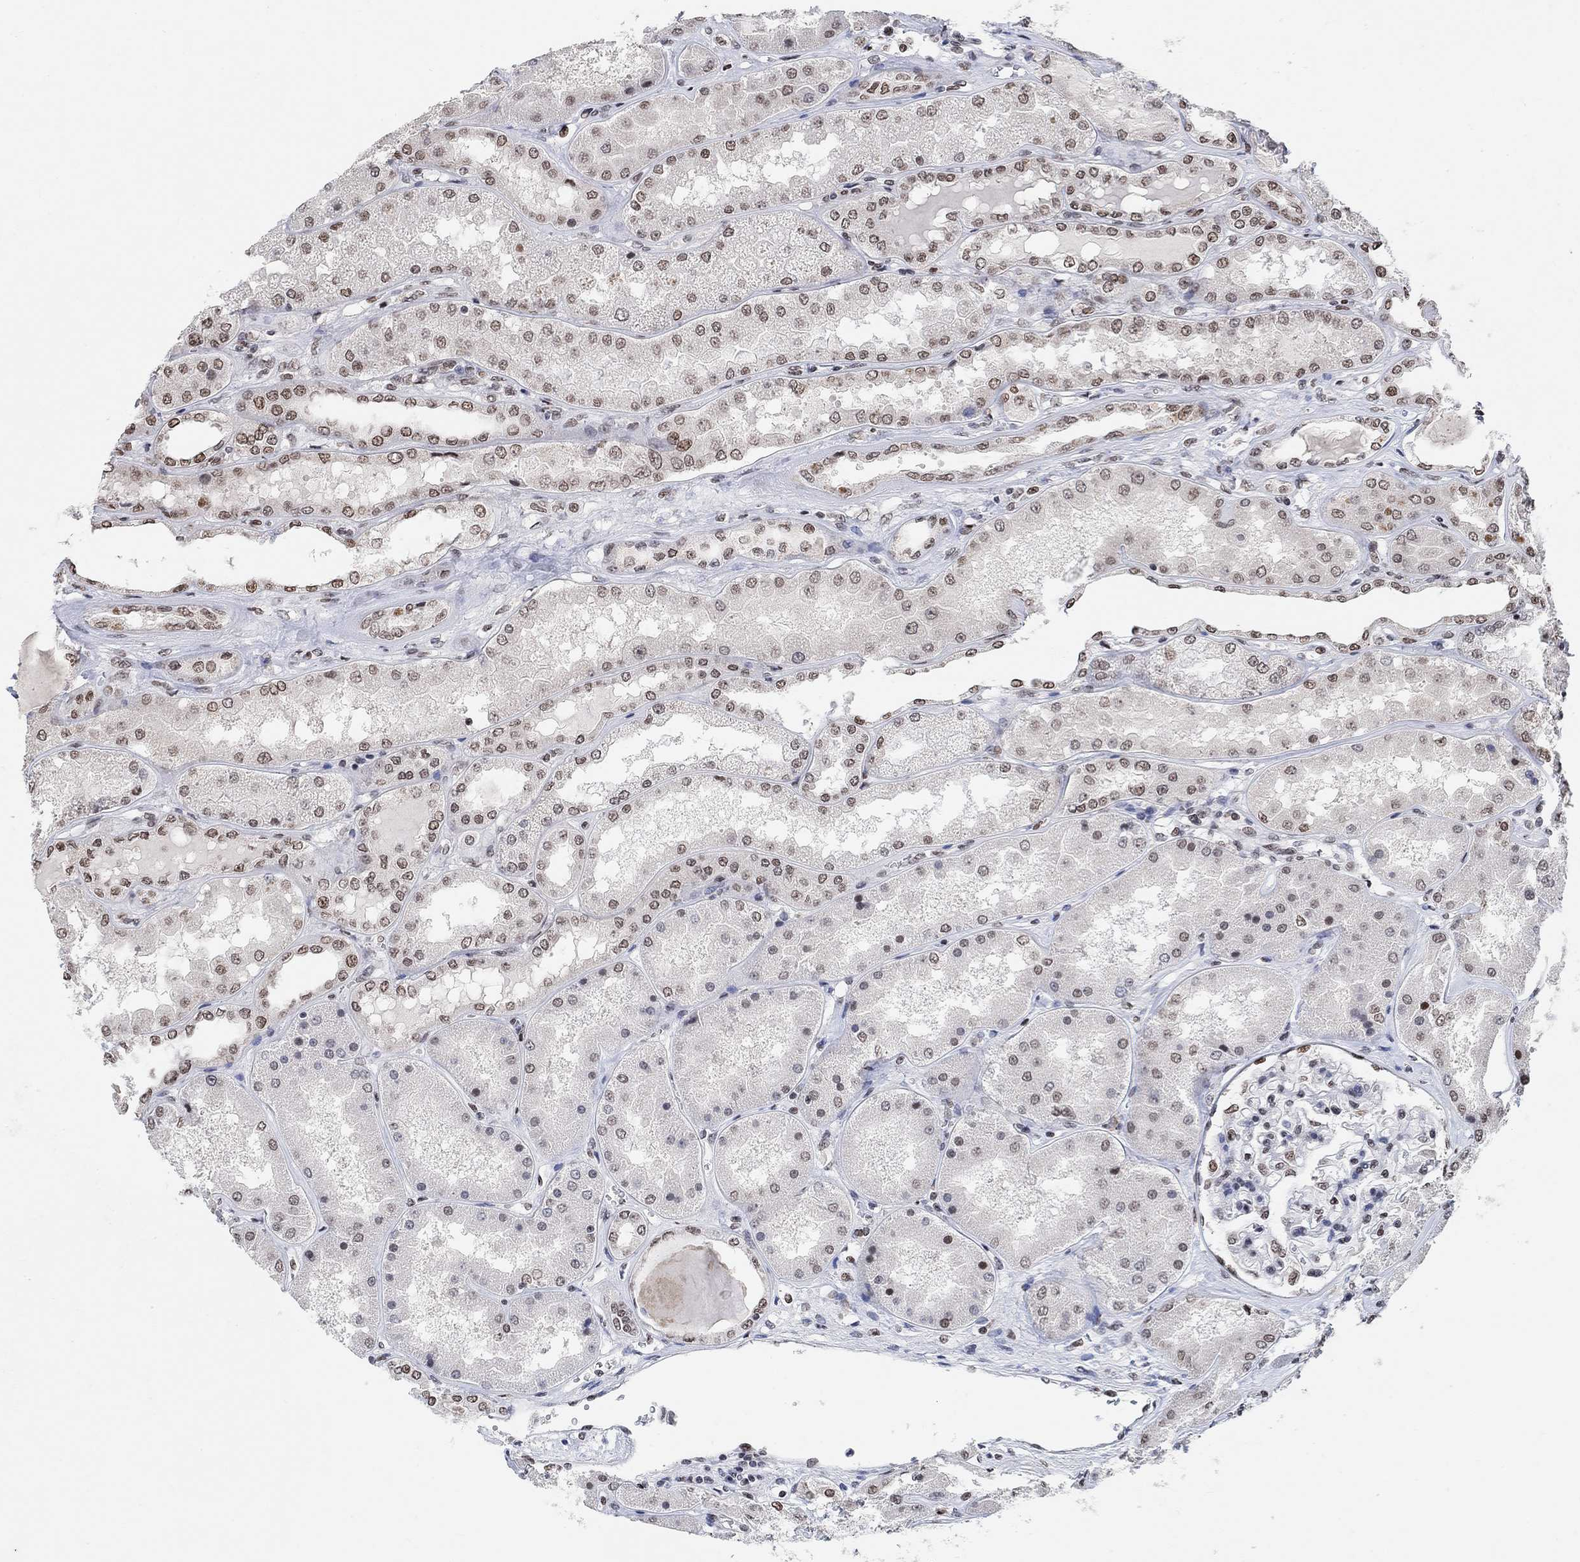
{"staining": {"intensity": "moderate", "quantity": "25%-75%", "location": "nuclear"}, "tissue": "kidney", "cell_type": "Cells in glomeruli", "image_type": "normal", "snomed": [{"axis": "morphology", "description": "Normal tissue, NOS"}, {"axis": "topography", "description": "Kidney"}], "caption": "Immunohistochemical staining of benign kidney shows medium levels of moderate nuclear staining in approximately 25%-75% of cells in glomeruli. The protein is stained brown, and the nuclei are stained in blue (DAB (3,3'-diaminobenzidine) IHC with brightfield microscopy, high magnification).", "gene": "USP39", "patient": {"sex": "female", "age": 56}}